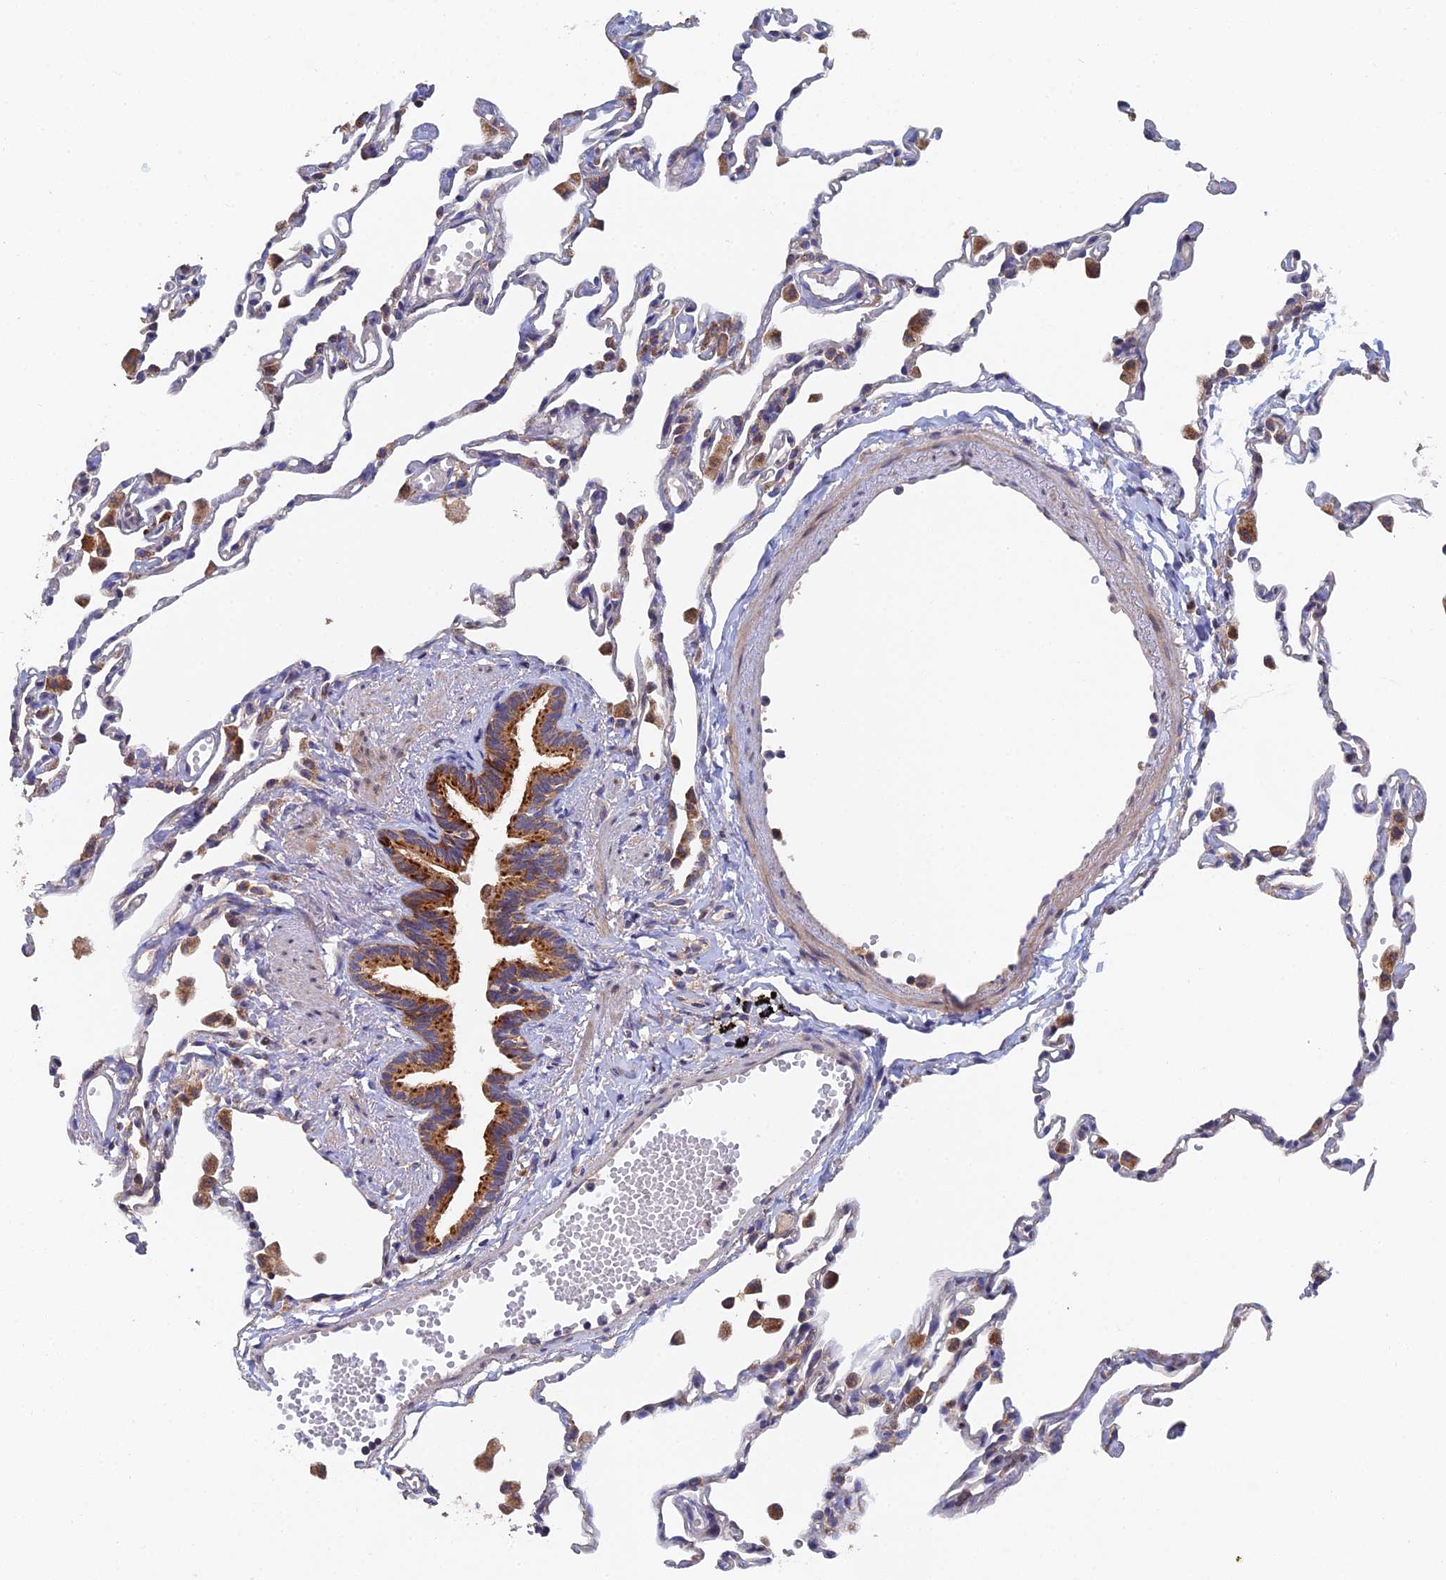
{"staining": {"intensity": "negative", "quantity": "none", "location": "none"}, "tissue": "lung", "cell_type": "Alveolar cells", "image_type": "normal", "snomed": [{"axis": "morphology", "description": "Normal tissue, NOS"}, {"axis": "topography", "description": "Lung"}], "caption": "Lung stained for a protein using immunohistochemistry demonstrates no expression alveolar cells.", "gene": "ECSIT", "patient": {"sex": "female", "age": 49}}